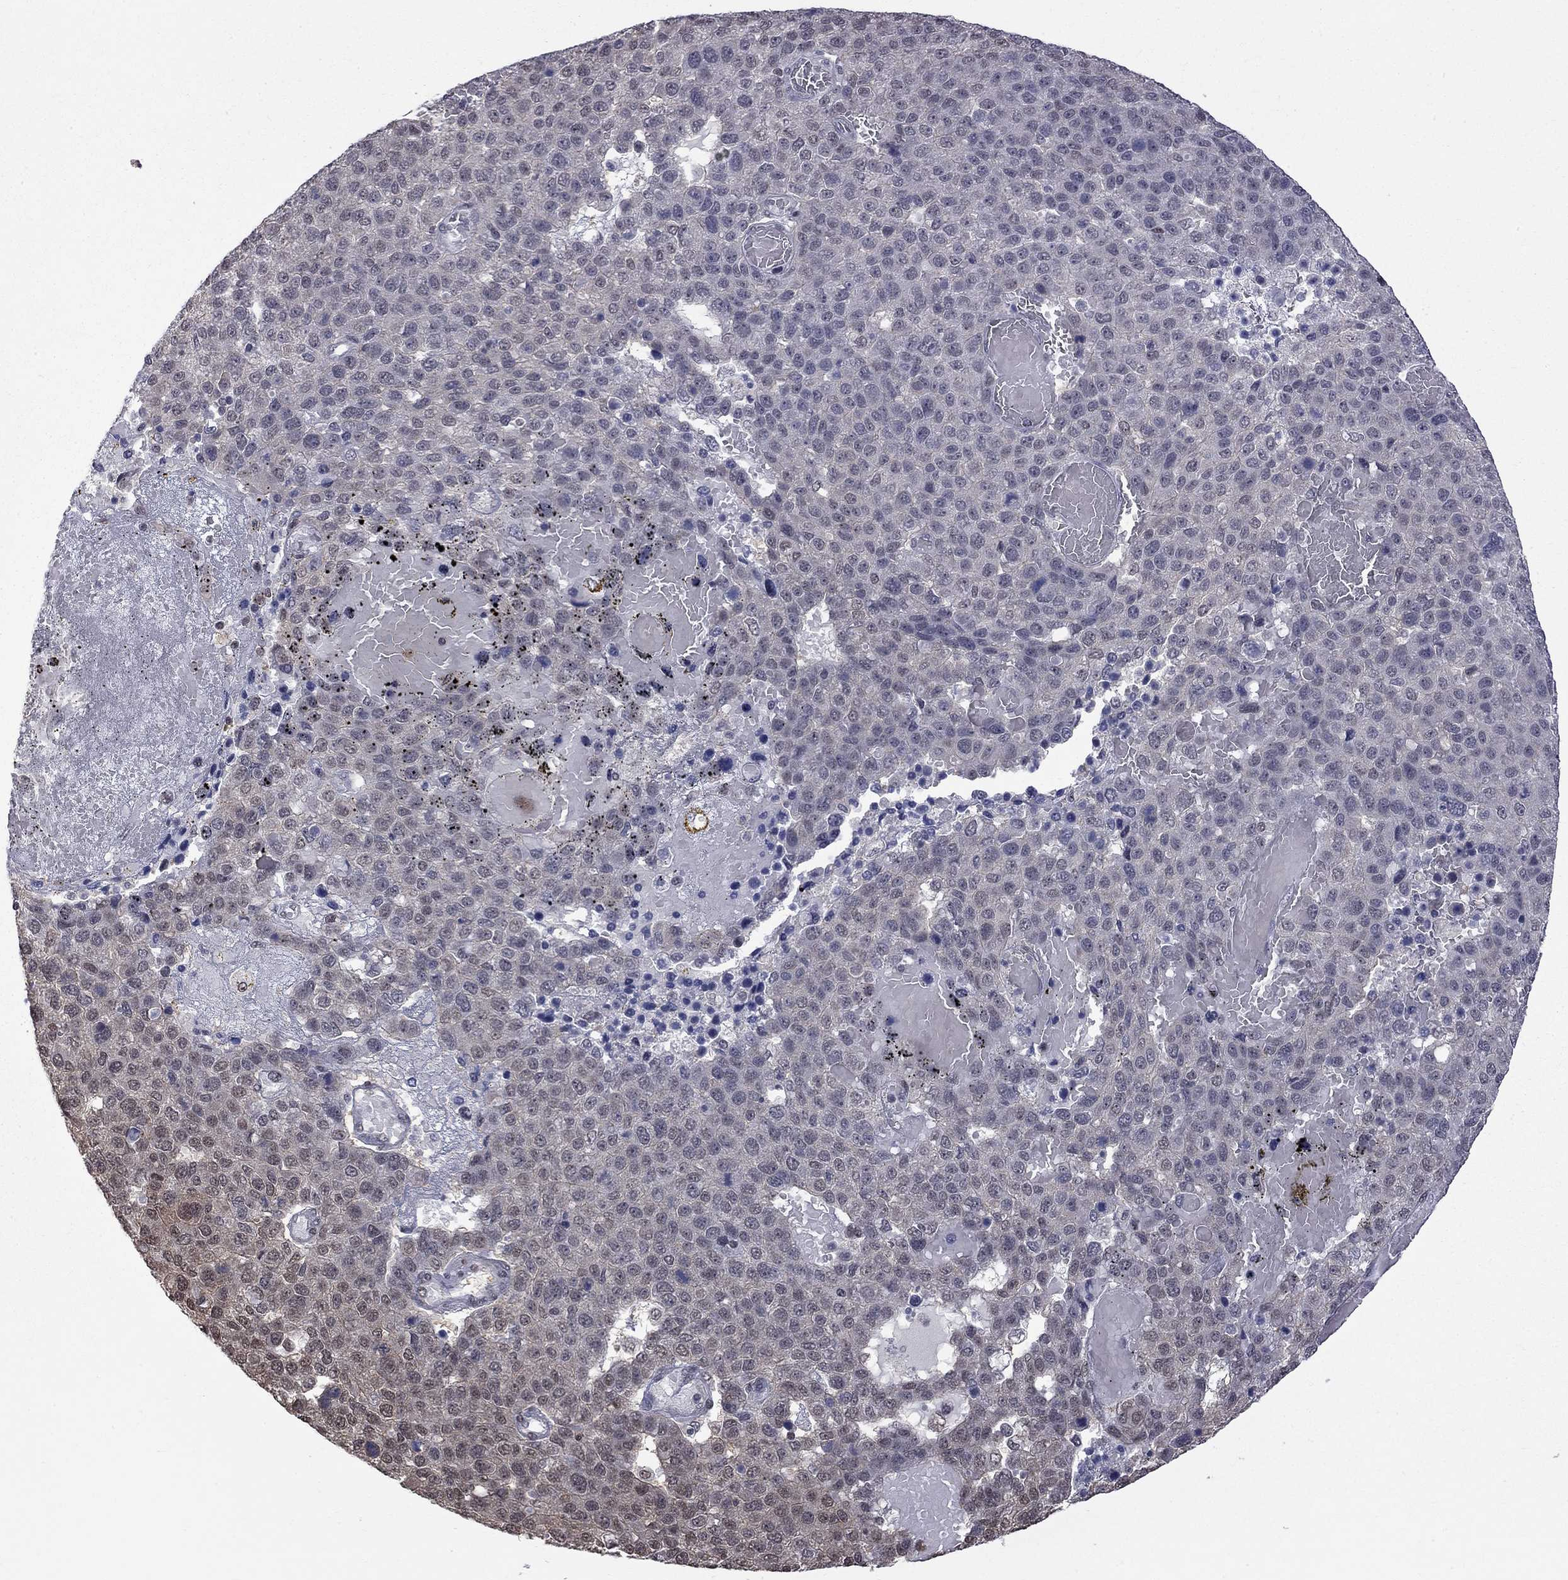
{"staining": {"intensity": "negative", "quantity": "none", "location": "none"}, "tissue": "pancreatic cancer", "cell_type": "Tumor cells", "image_type": "cancer", "snomed": [{"axis": "morphology", "description": "Adenocarcinoma, NOS"}, {"axis": "topography", "description": "Pancreas"}], "caption": "Tumor cells show no significant protein expression in pancreatic cancer.", "gene": "RFWD3", "patient": {"sex": "female", "age": 61}}